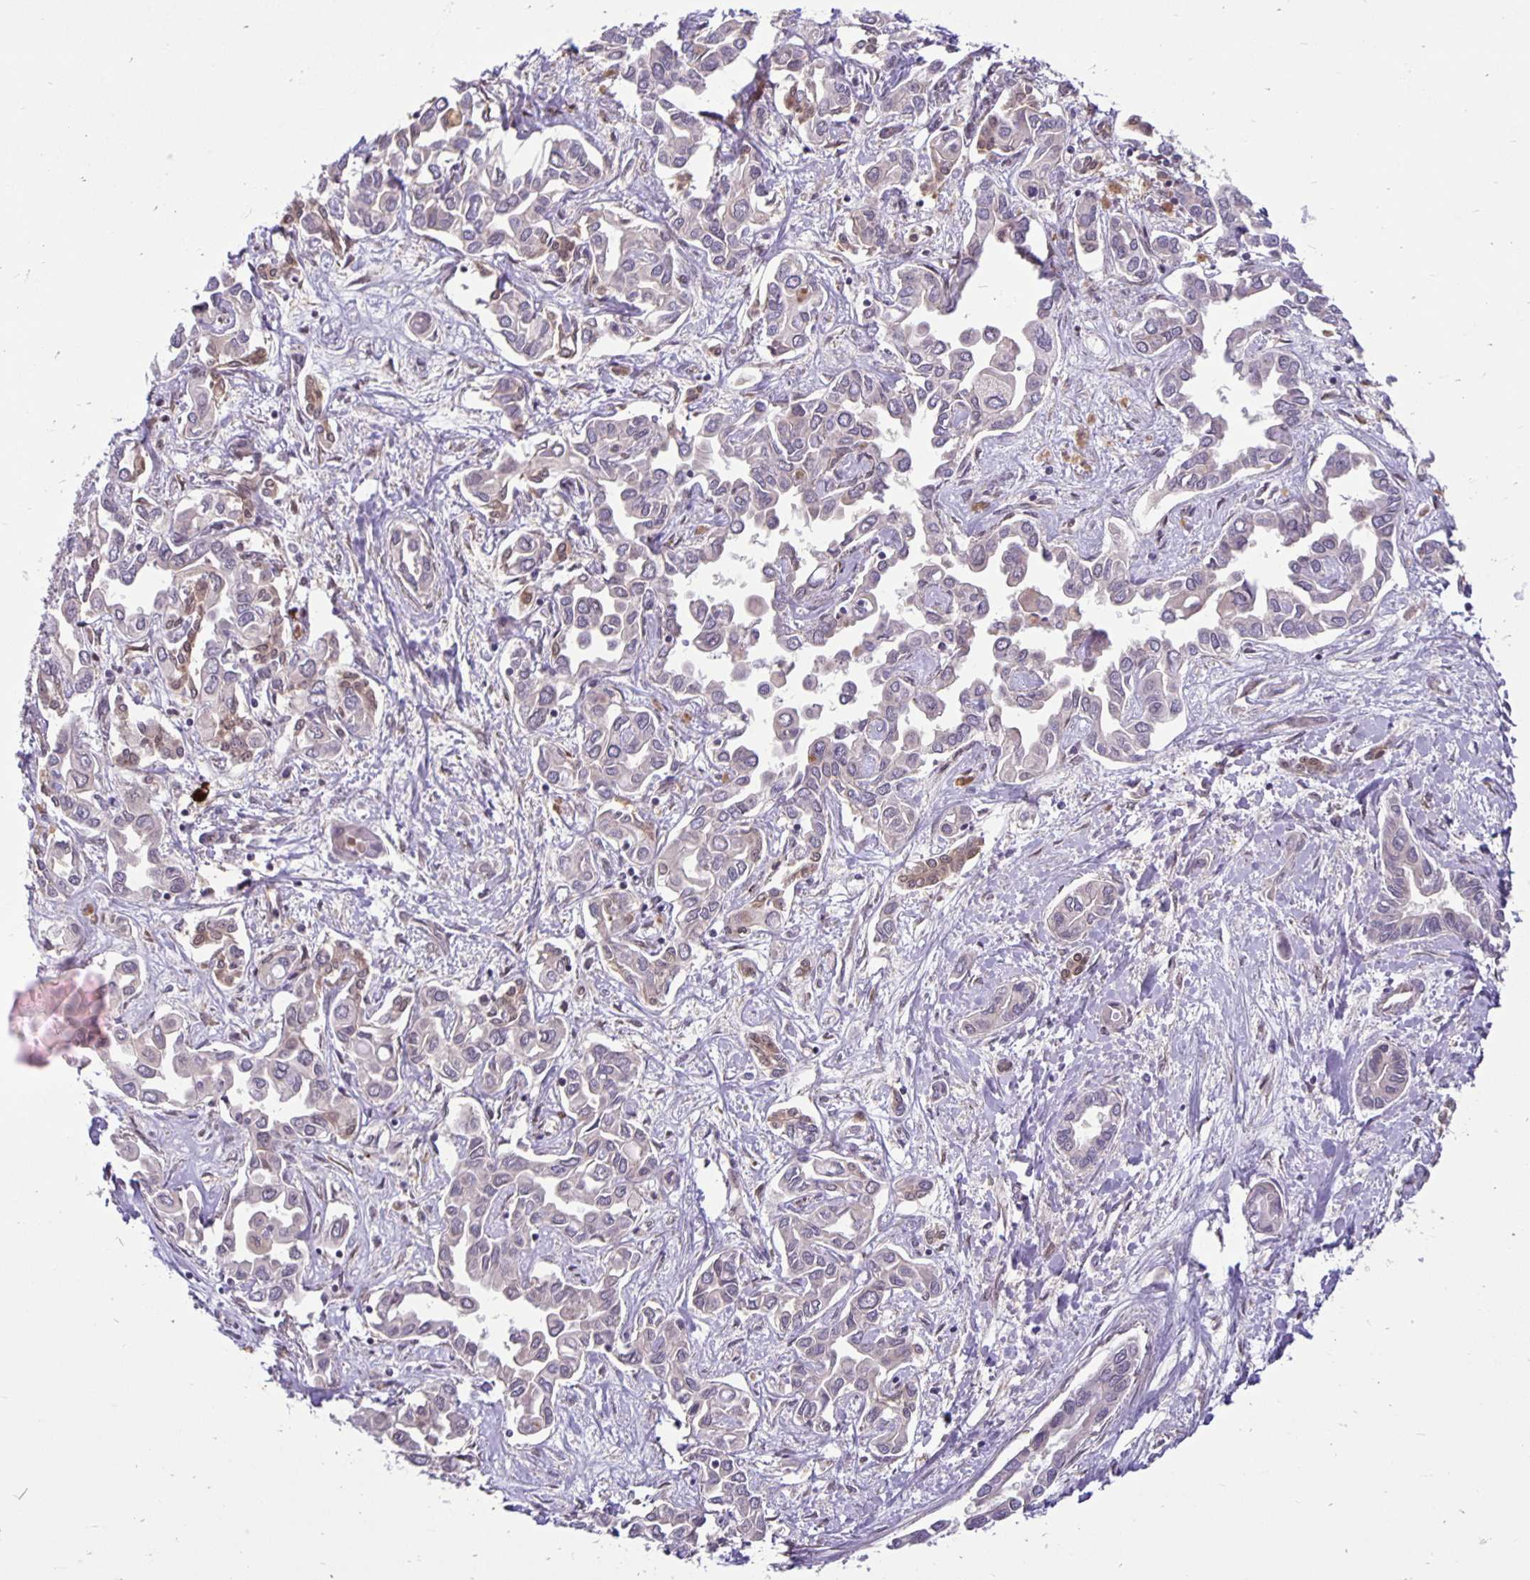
{"staining": {"intensity": "negative", "quantity": "none", "location": "none"}, "tissue": "liver cancer", "cell_type": "Tumor cells", "image_type": "cancer", "snomed": [{"axis": "morphology", "description": "Cholangiocarcinoma"}, {"axis": "topography", "description": "Liver"}], "caption": "Tumor cells are negative for brown protein staining in liver cancer. Brightfield microscopy of immunohistochemistry (IHC) stained with DAB (3,3'-diaminobenzidine) (brown) and hematoxylin (blue), captured at high magnification.", "gene": "TAX1BP3", "patient": {"sex": "female", "age": 64}}